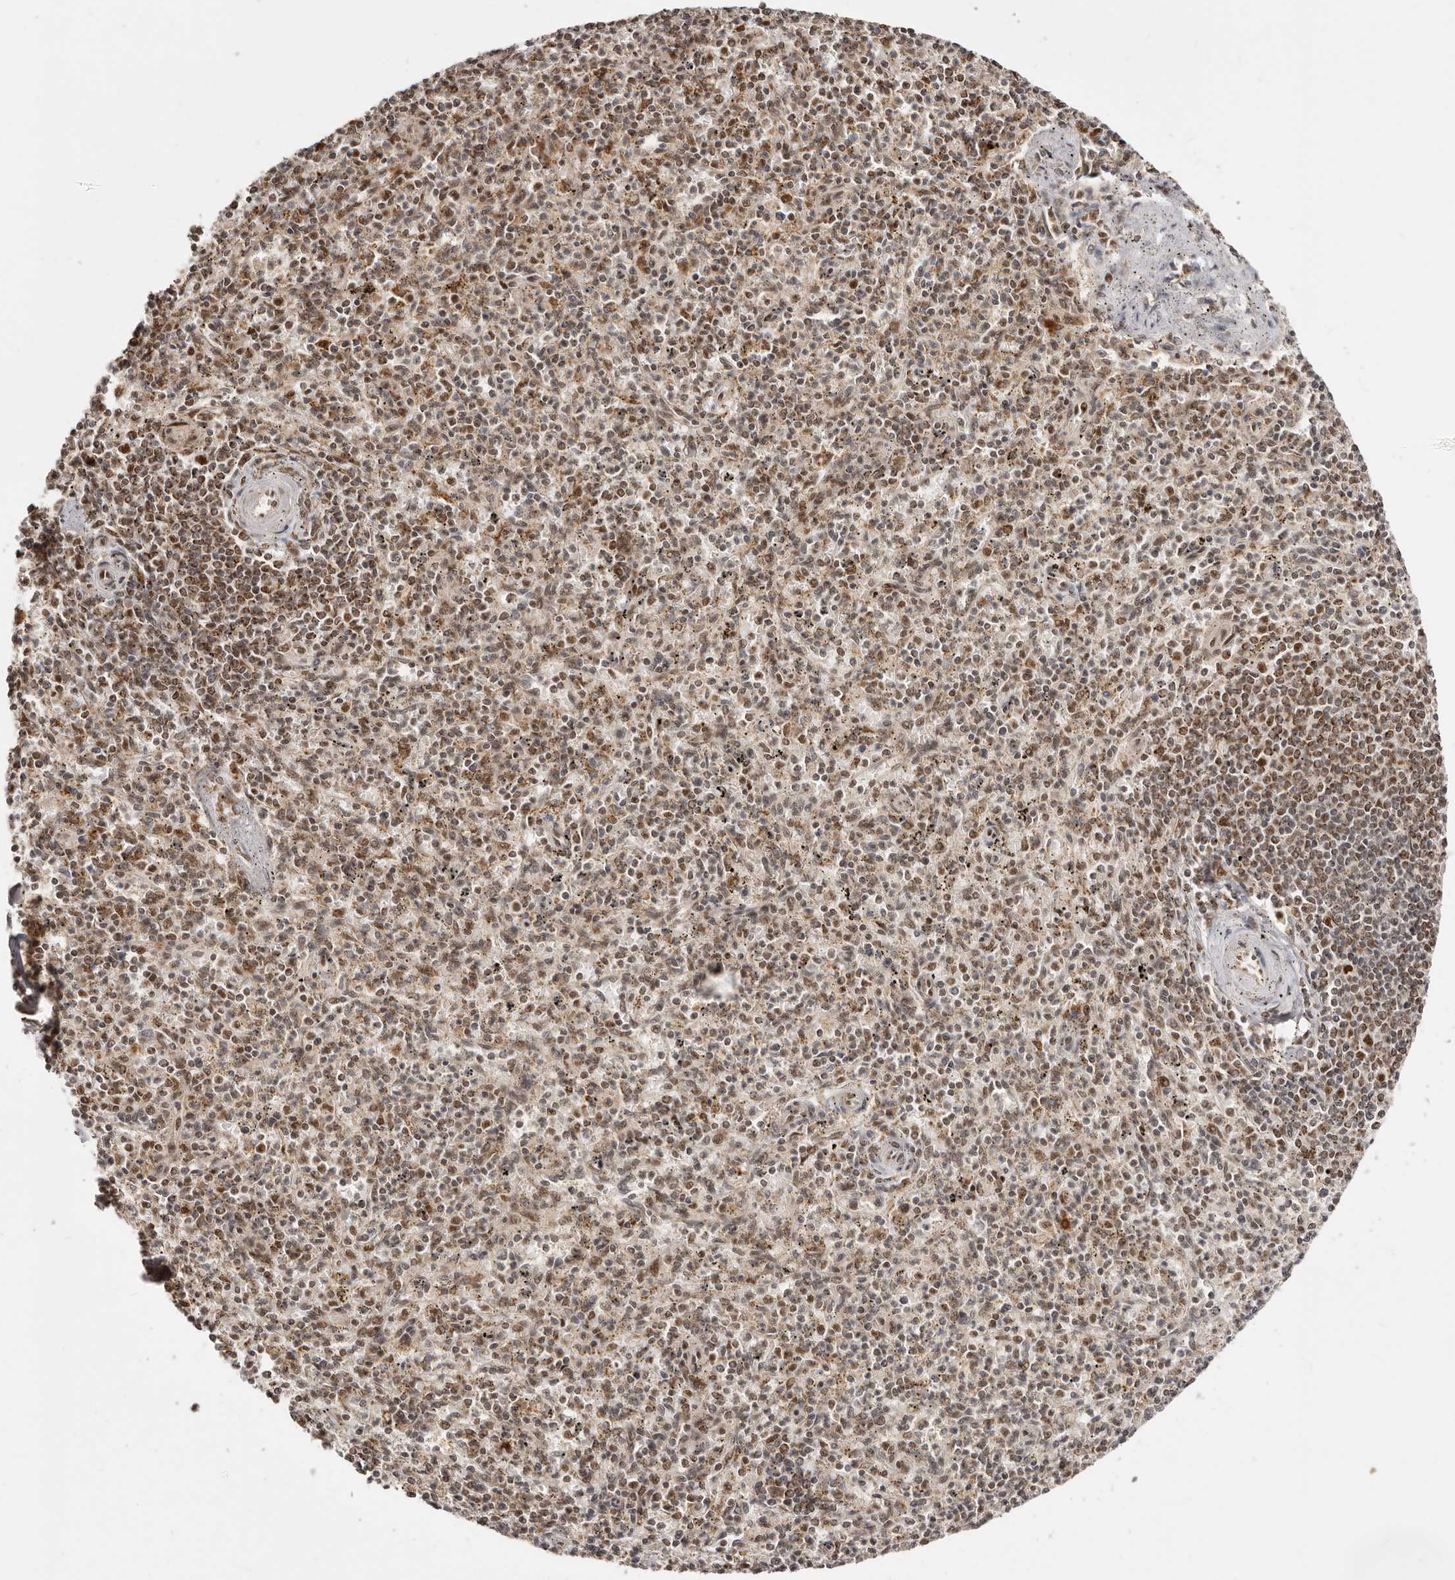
{"staining": {"intensity": "moderate", "quantity": "25%-75%", "location": "cytoplasmic/membranous"}, "tissue": "spleen", "cell_type": "Cells in red pulp", "image_type": "normal", "snomed": [{"axis": "morphology", "description": "Normal tissue, NOS"}, {"axis": "topography", "description": "Spleen"}], "caption": "A micrograph of spleen stained for a protein exhibits moderate cytoplasmic/membranous brown staining in cells in red pulp.", "gene": "SEC14L1", "patient": {"sex": "male", "age": 72}}